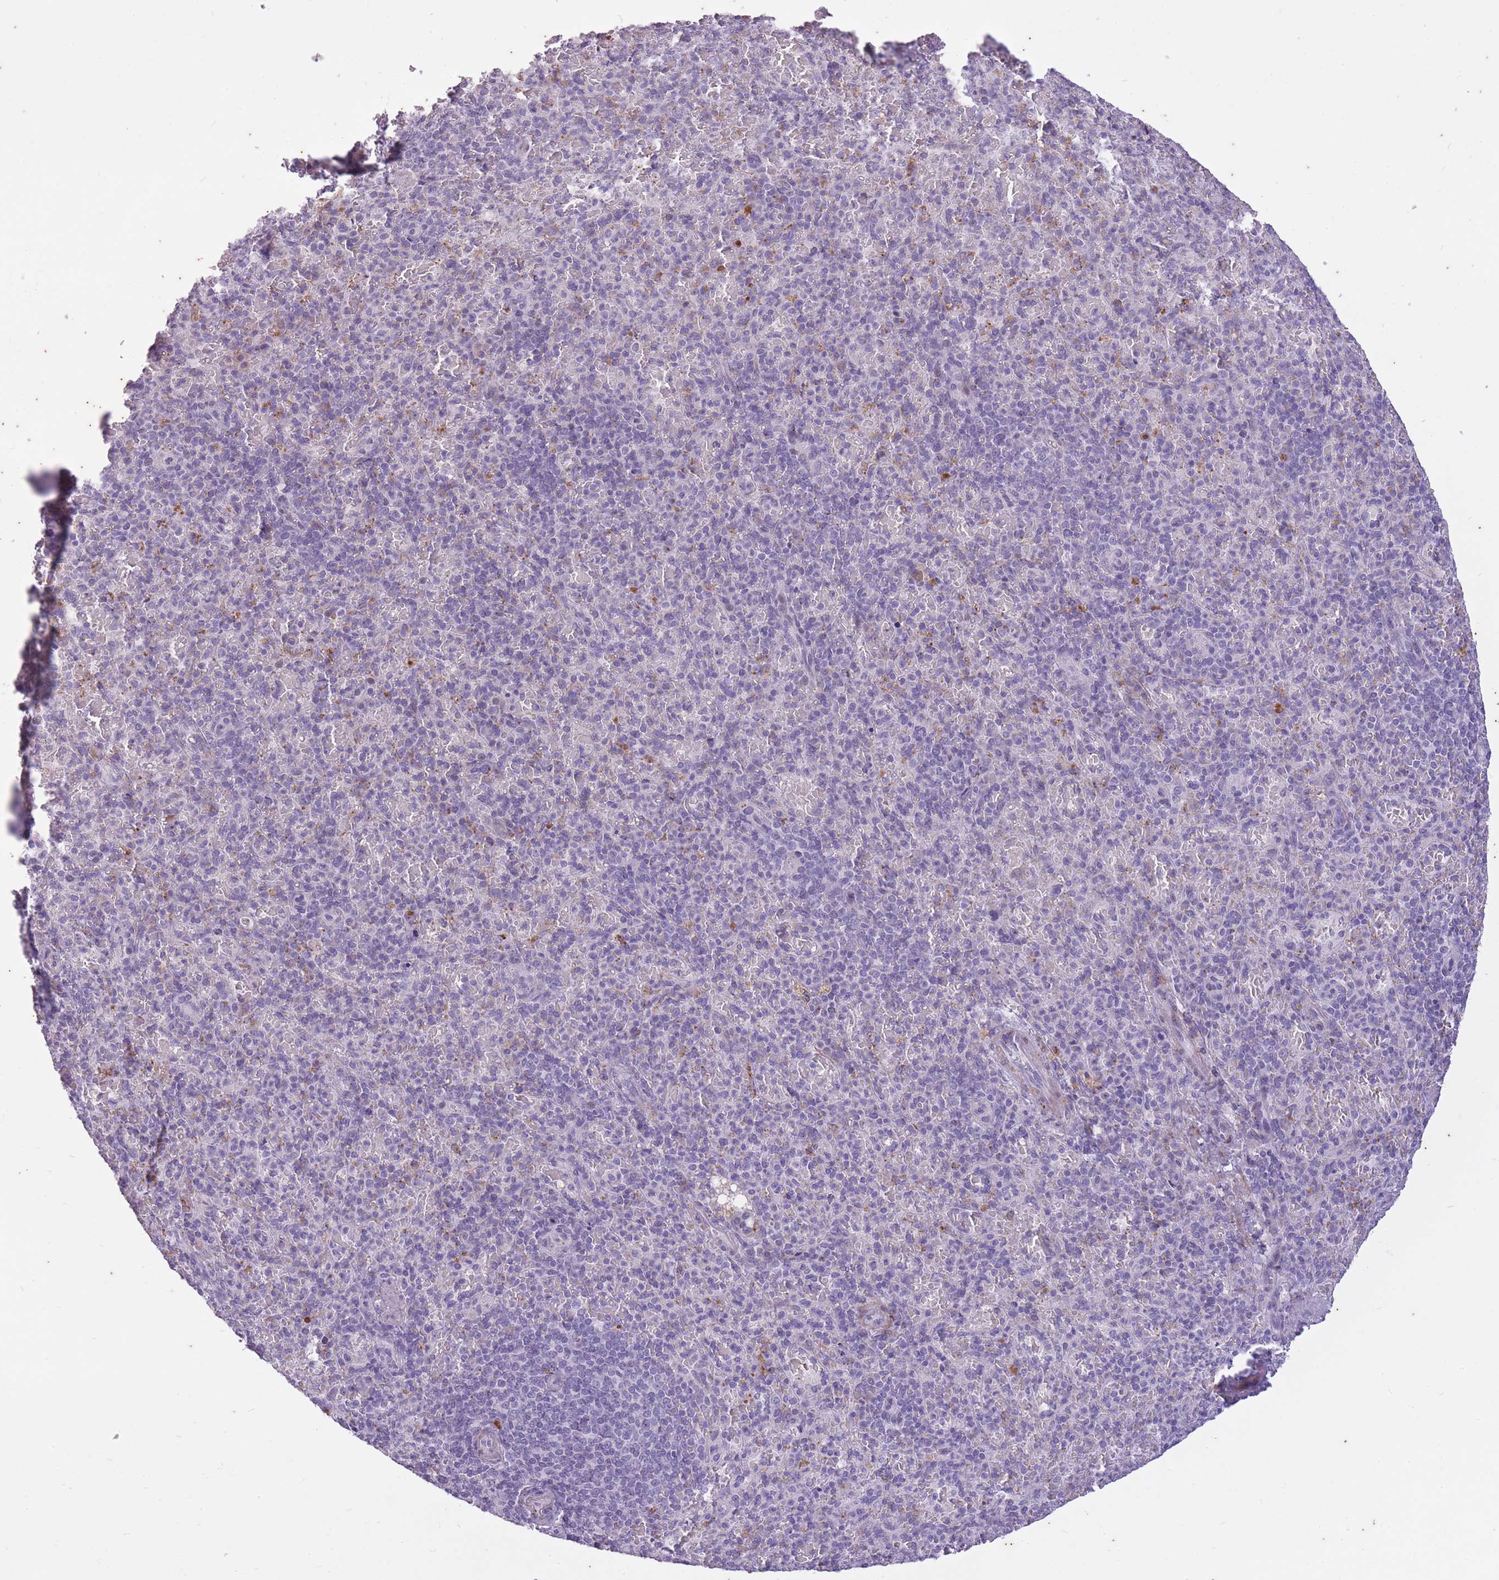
{"staining": {"intensity": "negative", "quantity": "none", "location": "none"}, "tissue": "spleen", "cell_type": "Cells in red pulp", "image_type": "normal", "snomed": [{"axis": "morphology", "description": "Normal tissue, NOS"}, {"axis": "topography", "description": "Spleen"}], "caption": "Immunohistochemical staining of normal human spleen shows no significant staining in cells in red pulp.", "gene": "CNTNAP3B", "patient": {"sex": "female", "age": 74}}